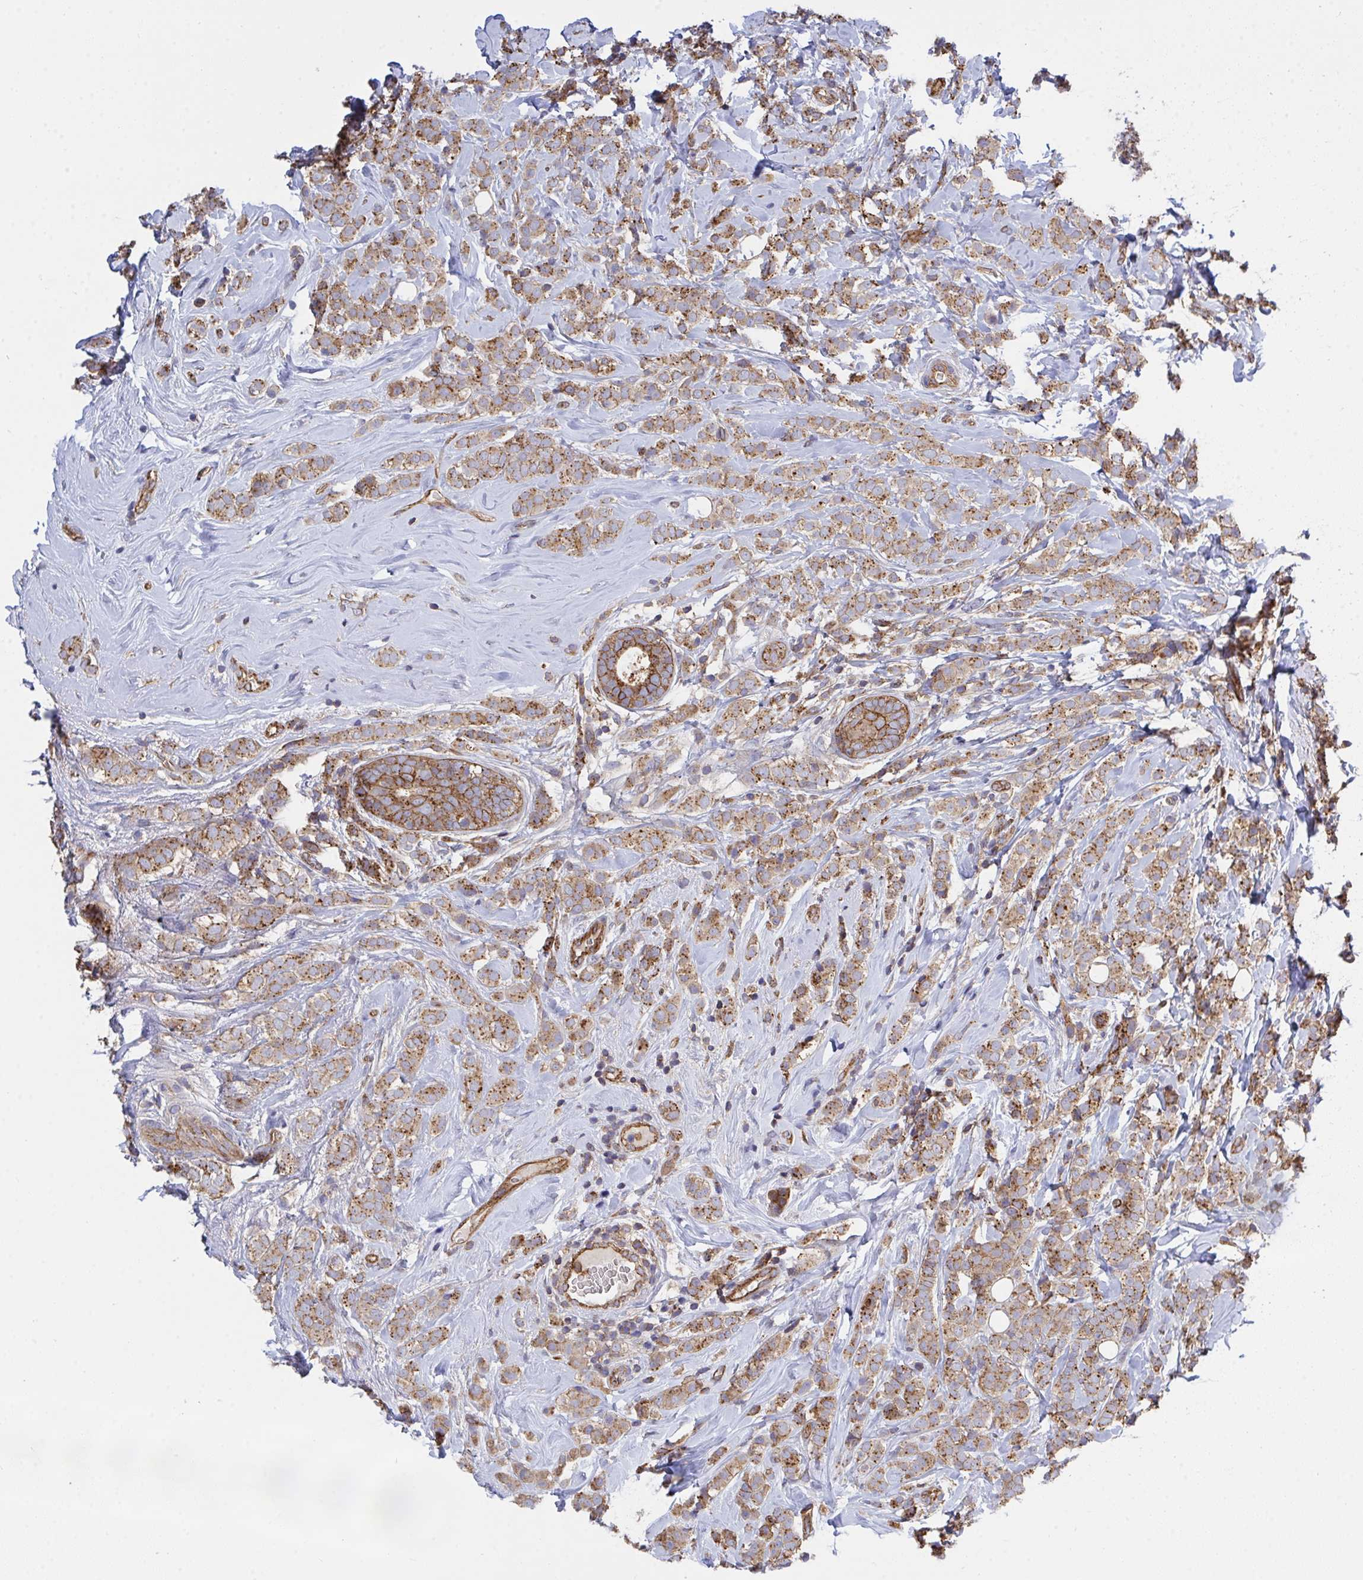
{"staining": {"intensity": "moderate", "quantity": ">75%", "location": "cytoplasmic/membranous"}, "tissue": "breast cancer", "cell_type": "Tumor cells", "image_type": "cancer", "snomed": [{"axis": "morphology", "description": "Lobular carcinoma"}, {"axis": "topography", "description": "Breast"}], "caption": "The micrograph exhibits immunohistochemical staining of breast lobular carcinoma. There is moderate cytoplasmic/membranous positivity is seen in approximately >75% of tumor cells.", "gene": "C4orf36", "patient": {"sex": "female", "age": 49}}